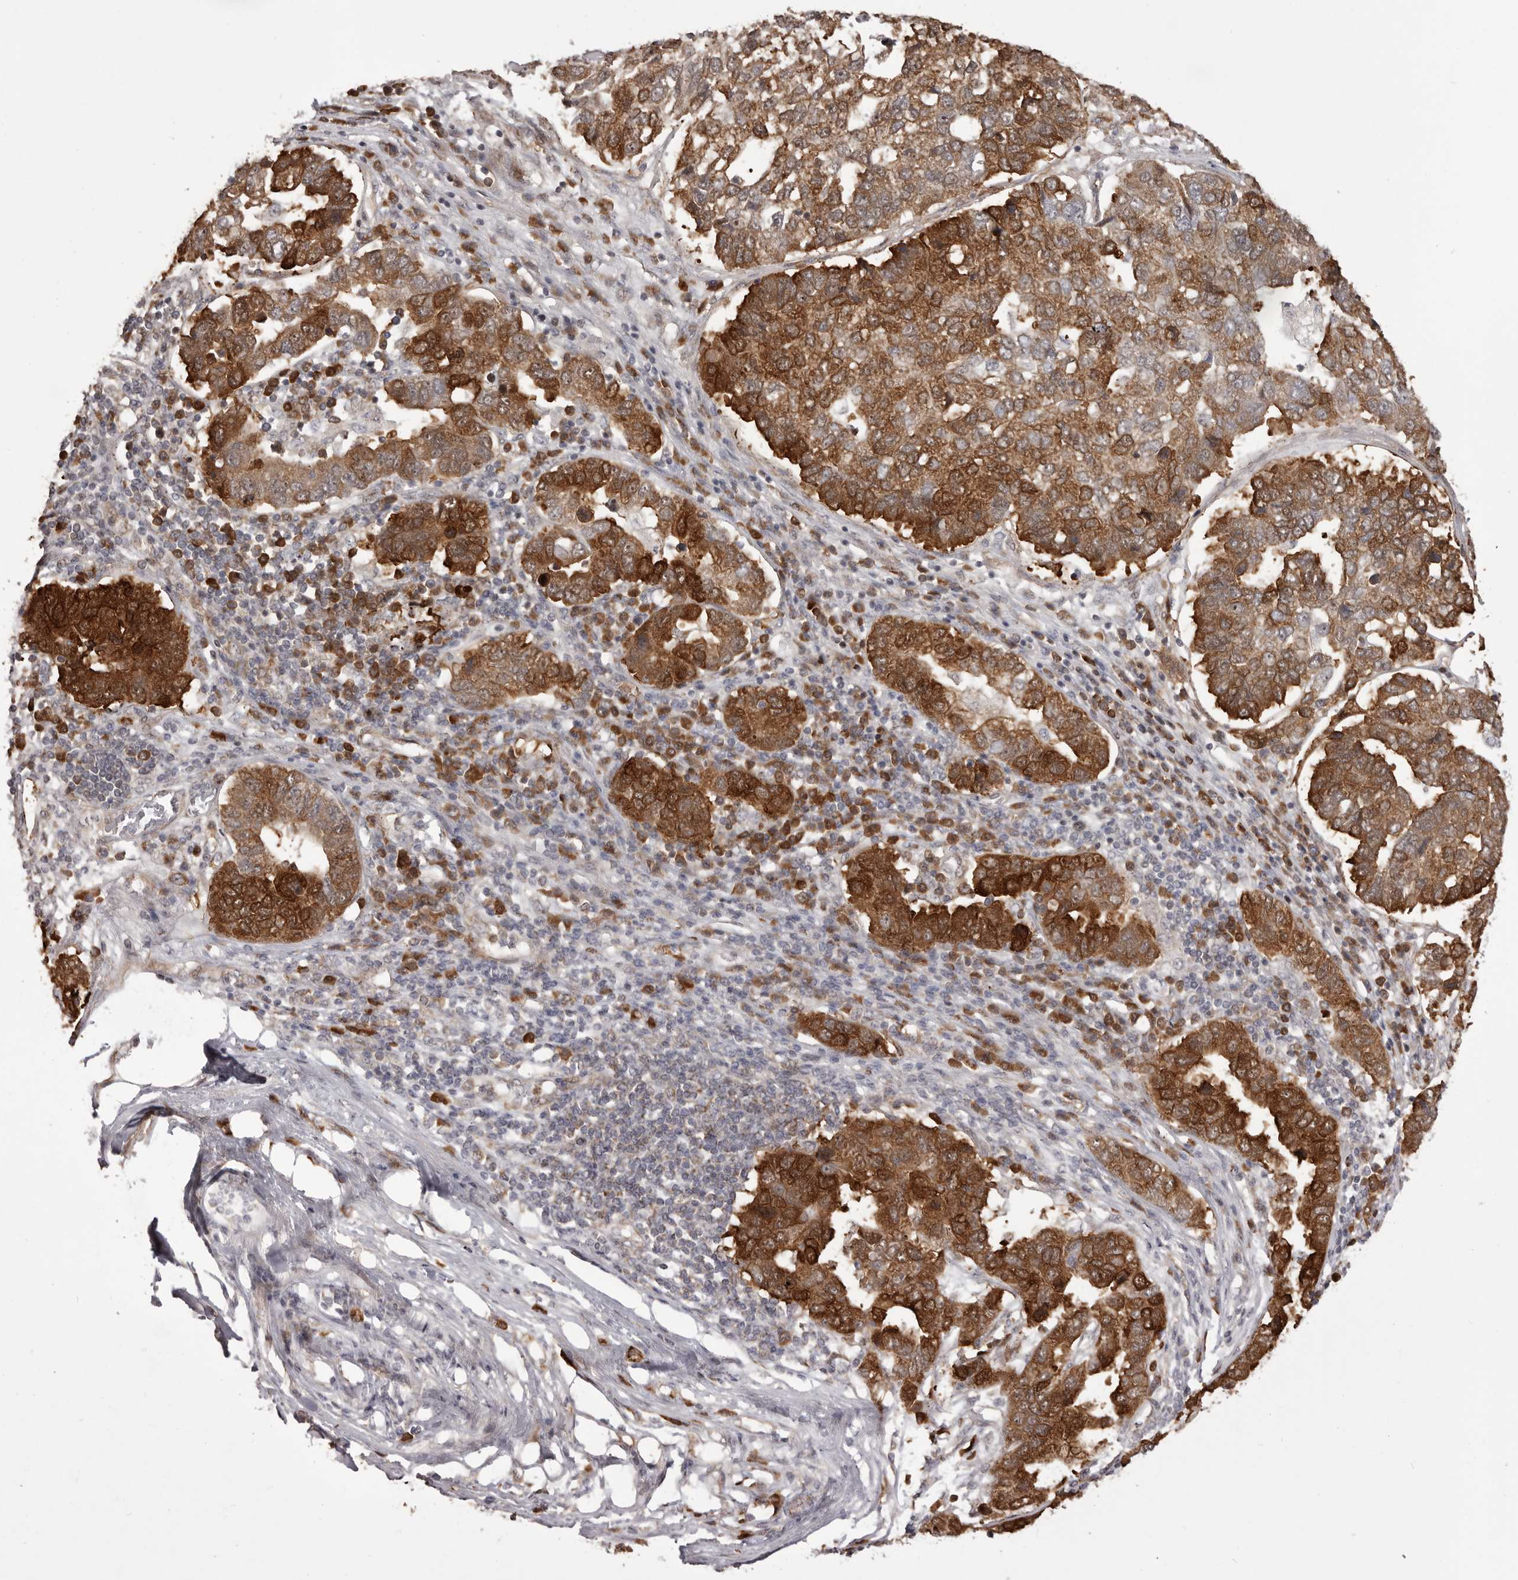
{"staining": {"intensity": "strong", "quantity": ">75%", "location": "cytoplasmic/membranous"}, "tissue": "pancreatic cancer", "cell_type": "Tumor cells", "image_type": "cancer", "snomed": [{"axis": "morphology", "description": "Adenocarcinoma, NOS"}, {"axis": "topography", "description": "Pancreas"}], "caption": "Immunohistochemical staining of human pancreatic cancer displays strong cytoplasmic/membranous protein positivity in approximately >75% of tumor cells.", "gene": "GFOD1", "patient": {"sex": "female", "age": 61}}